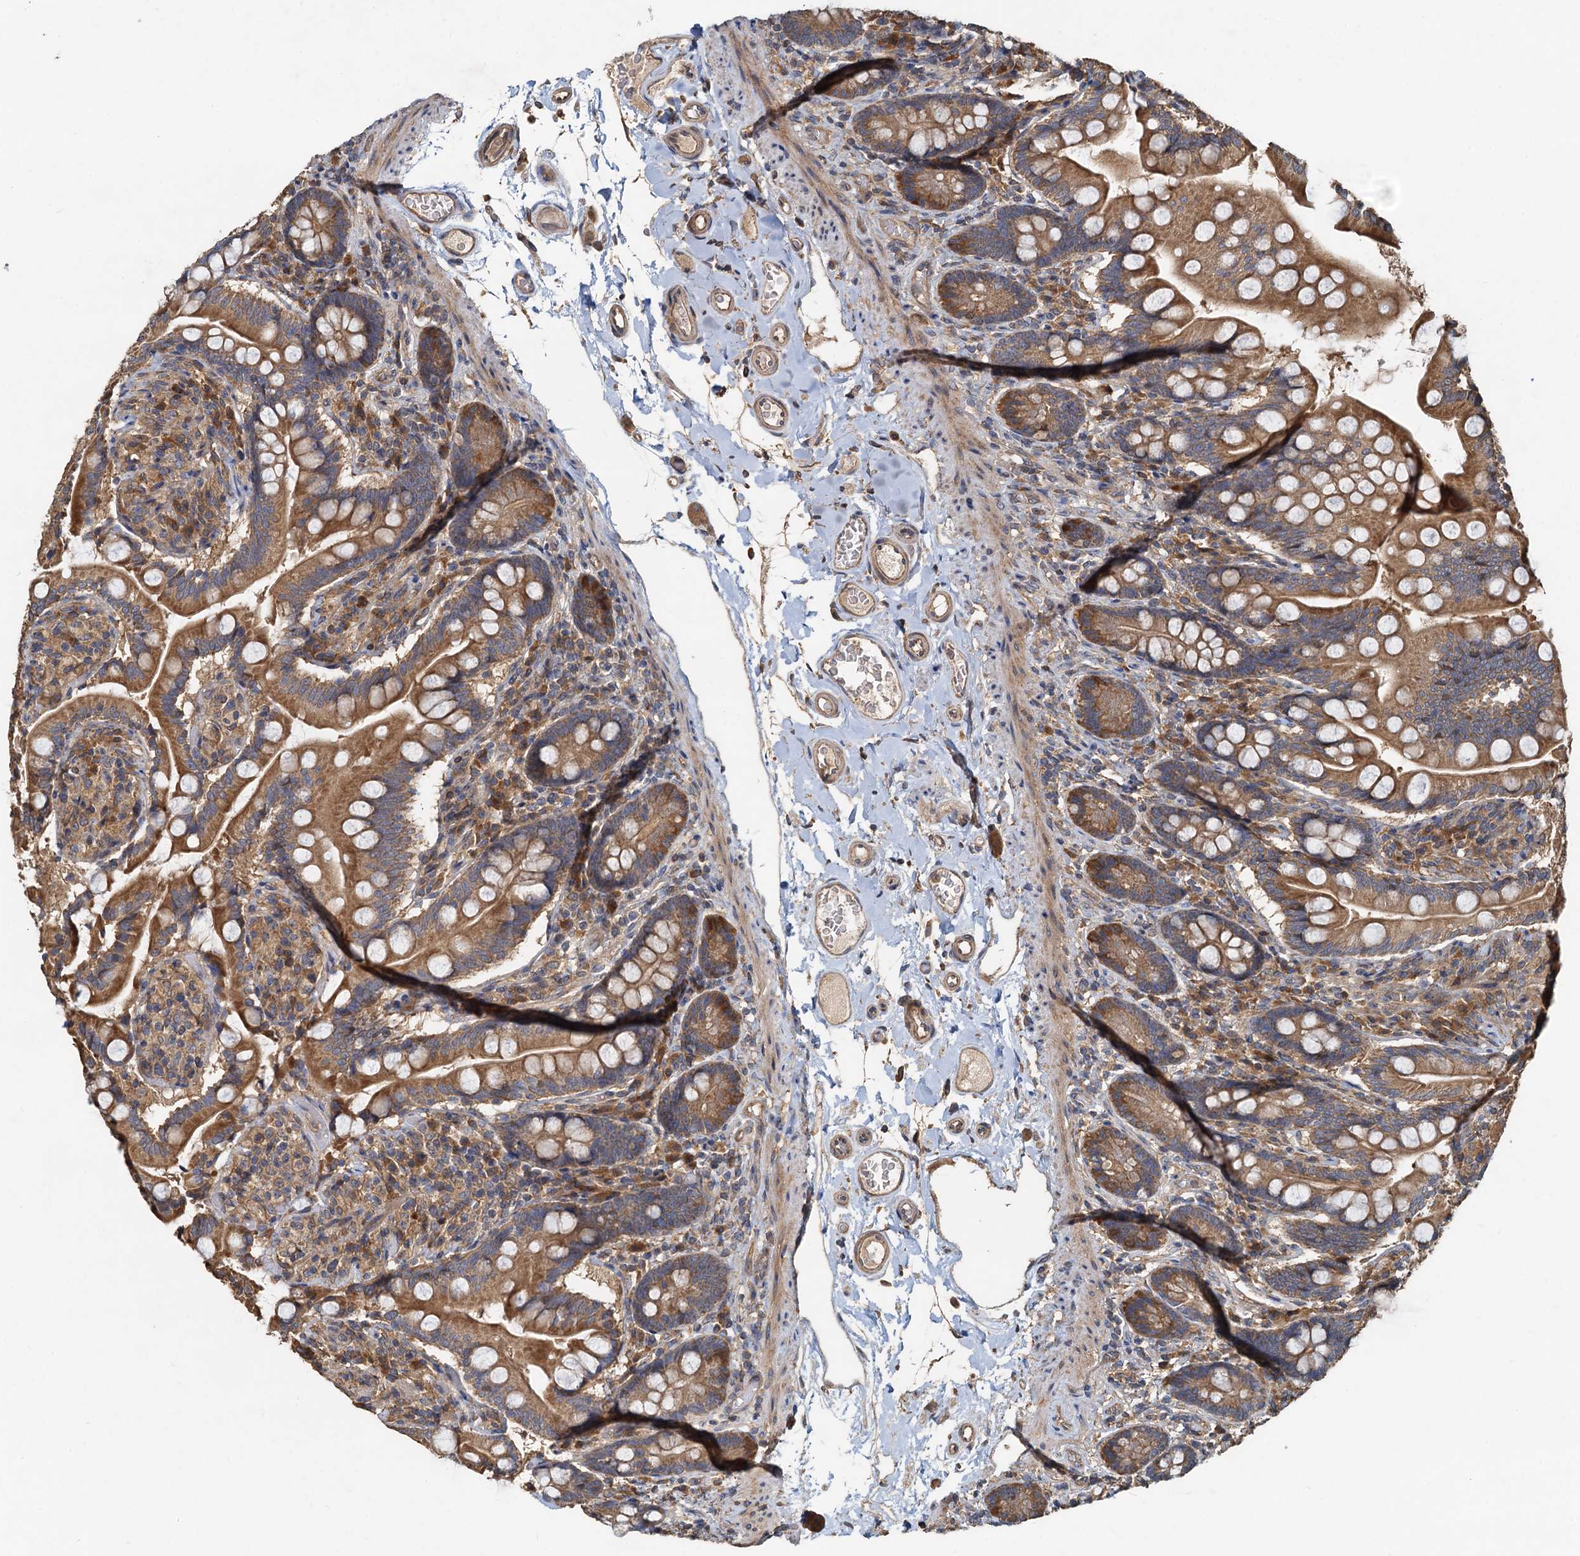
{"staining": {"intensity": "moderate", "quantity": ">75%", "location": "cytoplasmic/membranous"}, "tissue": "small intestine", "cell_type": "Glandular cells", "image_type": "normal", "snomed": [{"axis": "morphology", "description": "Normal tissue, NOS"}, {"axis": "topography", "description": "Small intestine"}], "caption": "An image of human small intestine stained for a protein exhibits moderate cytoplasmic/membranous brown staining in glandular cells.", "gene": "HYI", "patient": {"sex": "female", "age": 64}}